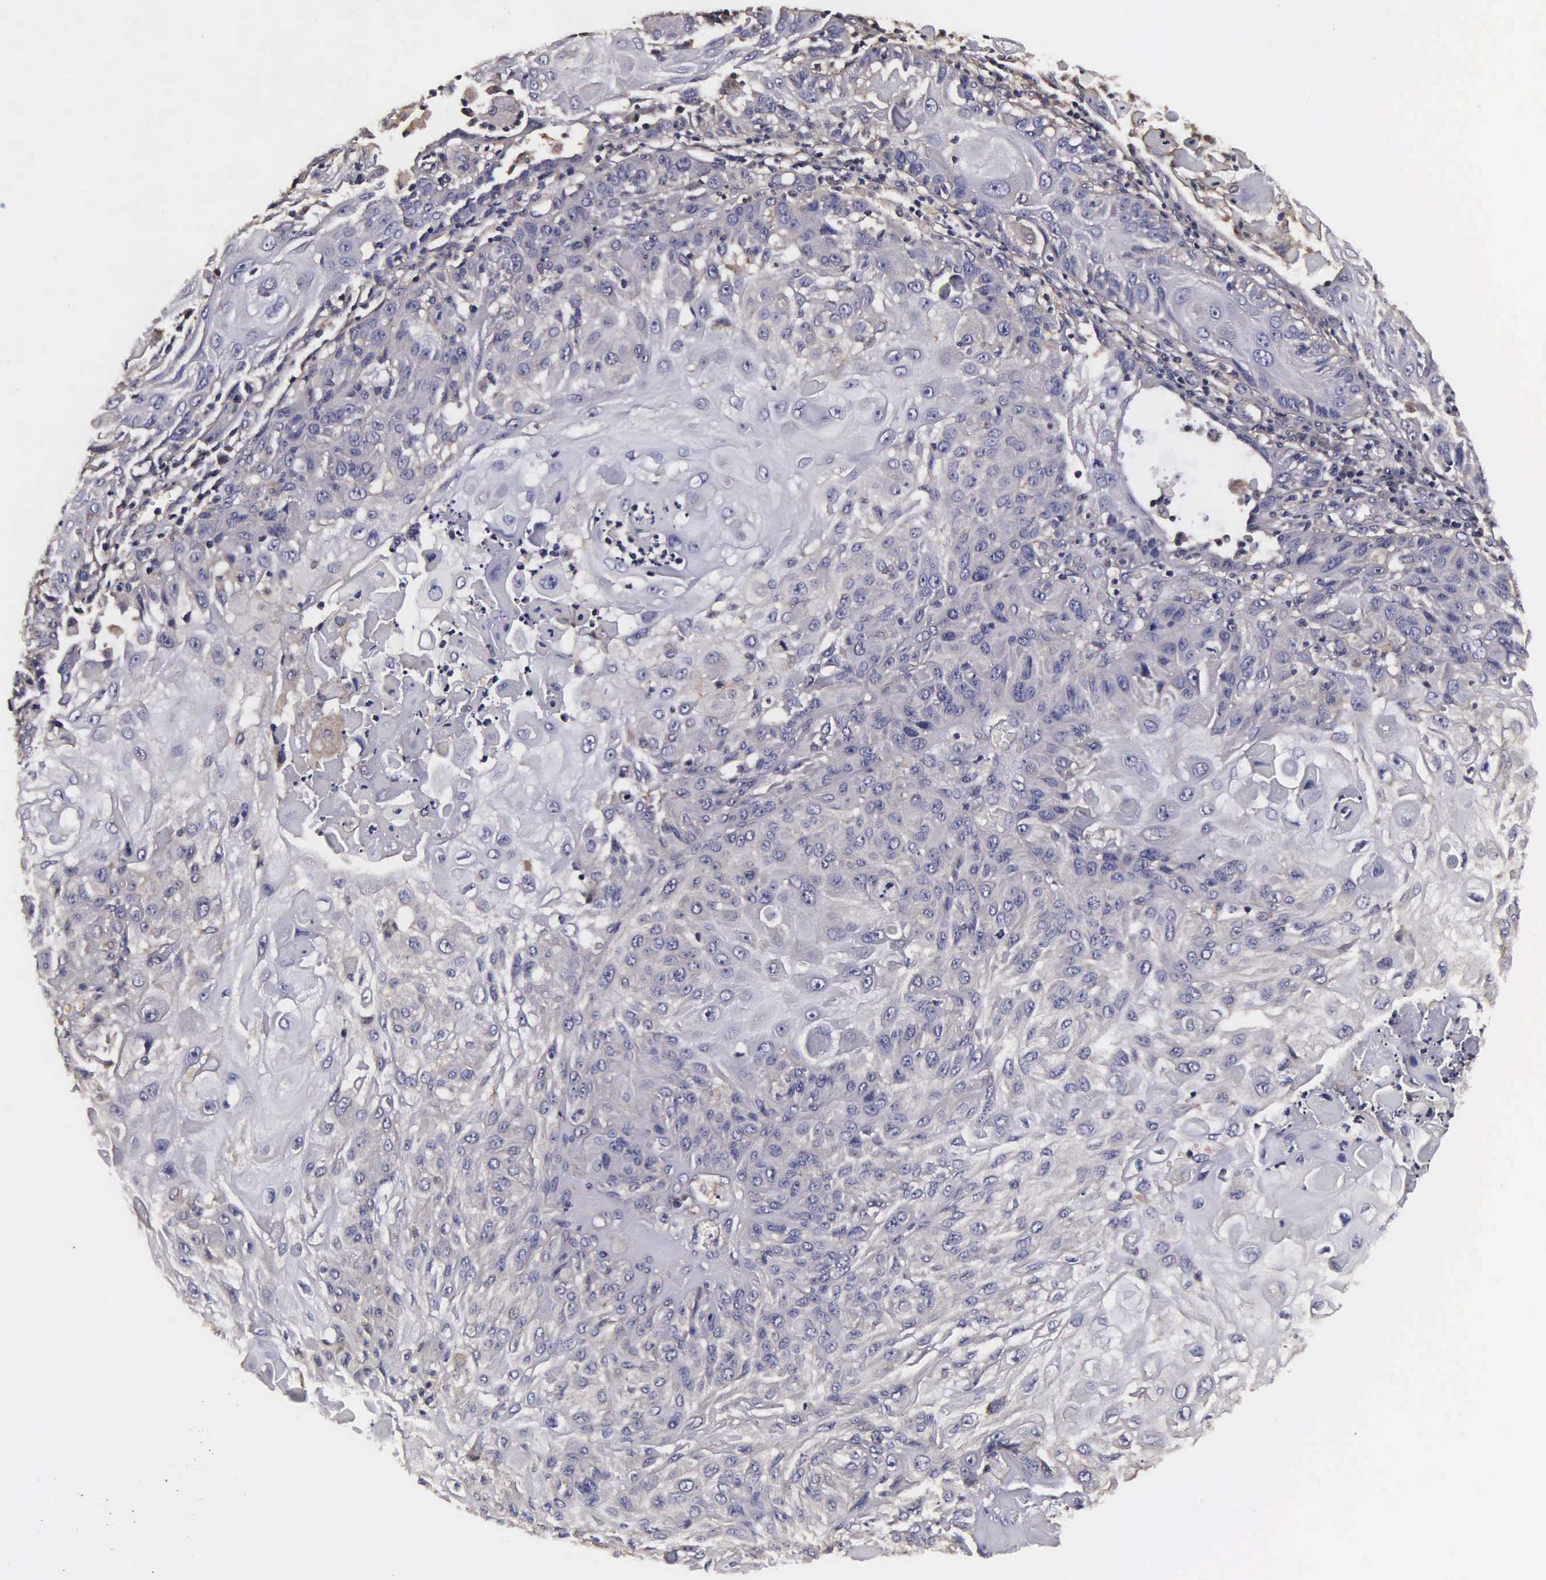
{"staining": {"intensity": "weak", "quantity": "25%-75%", "location": "cytoplasmic/membranous"}, "tissue": "skin cancer", "cell_type": "Tumor cells", "image_type": "cancer", "snomed": [{"axis": "morphology", "description": "Squamous cell carcinoma, NOS"}, {"axis": "topography", "description": "Skin"}], "caption": "There is low levels of weak cytoplasmic/membranous staining in tumor cells of skin squamous cell carcinoma, as demonstrated by immunohistochemical staining (brown color).", "gene": "PSMA3", "patient": {"sex": "female", "age": 89}}